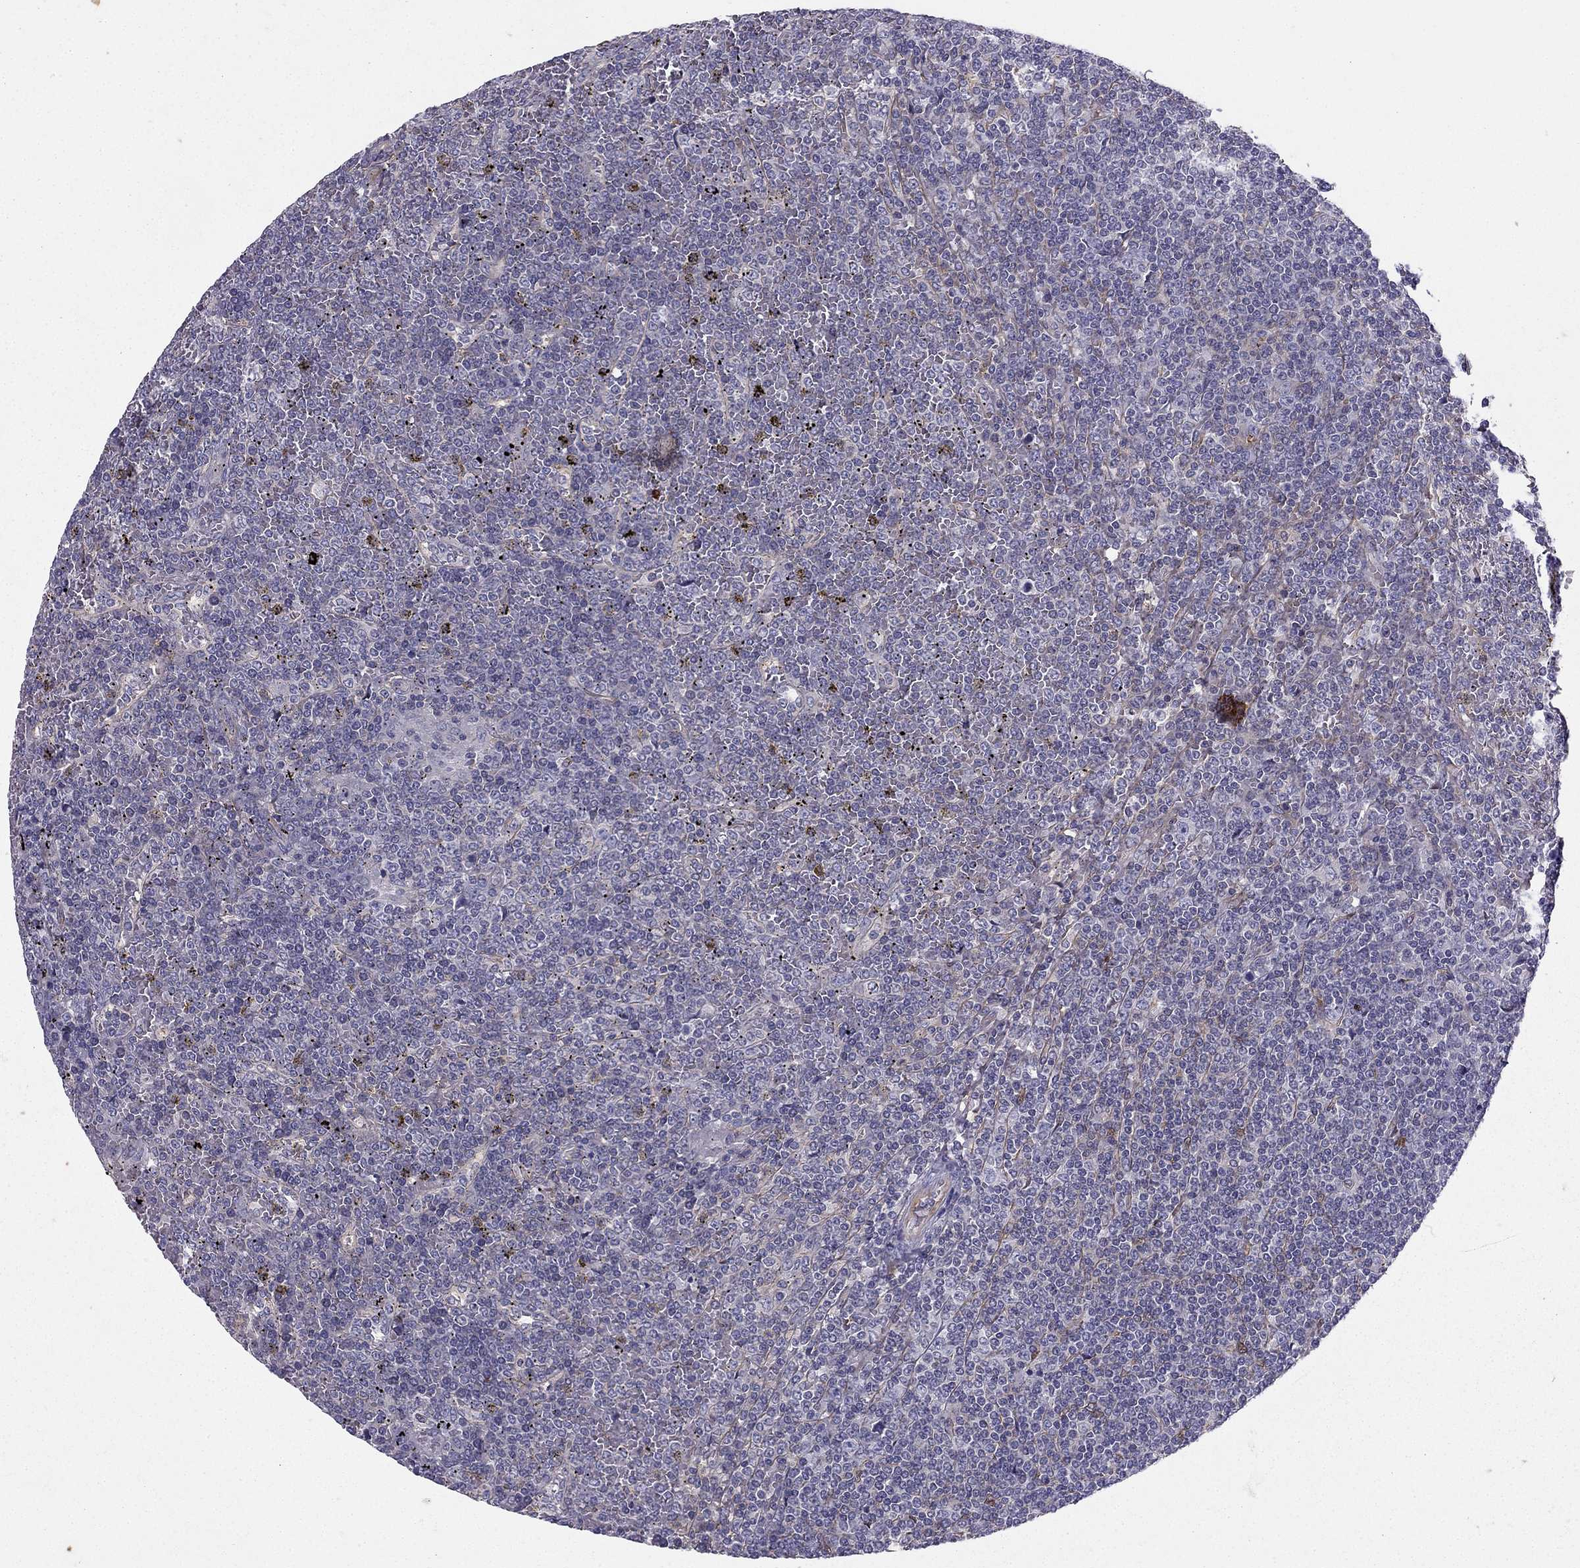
{"staining": {"intensity": "negative", "quantity": "none", "location": "none"}, "tissue": "lymphoma", "cell_type": "Tumor cells", "image_type": "cancer", "snomed": [{"axis": "morphology", "description": "Malignant lymphoma, non-Hodgkin's type, Low grade"}, {"axis": "topography", "description": "Spleen"}], "caption": "Image shows no significant protein staining in tumor cells of malignant lymphoma, non-Hodgkin's type (low-grade). (DAB (3,3'-diaminobenzidine) immunohistochemistry visualized using brightfield microscopy, high magnification).", "gene": "SYT5", "patient": {"sex": "female", "age": 19}}